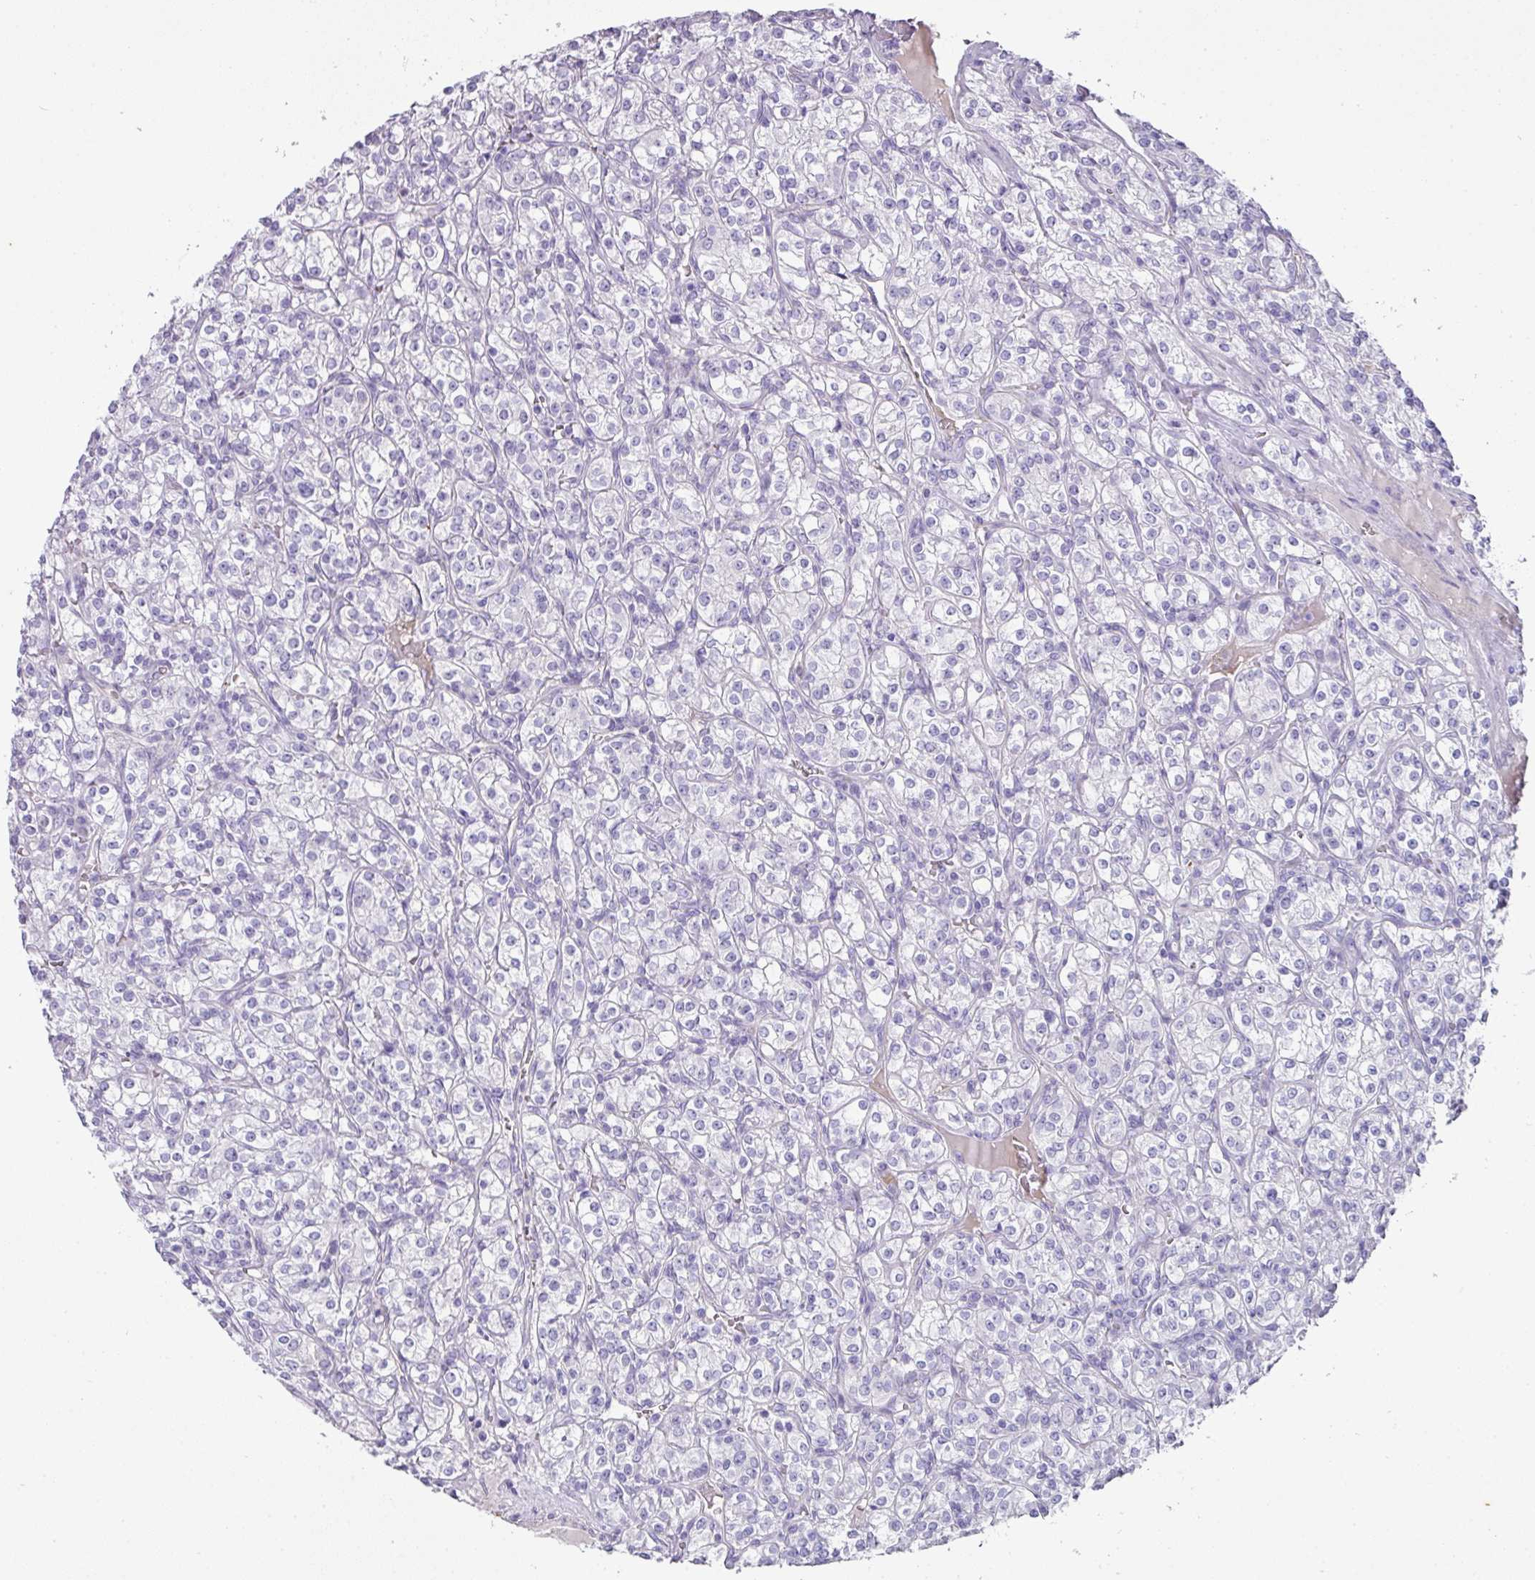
{"staining": {"intensity": "negative", "quantity": "none", "location": "none"}, "tissue": "renal cancer", "cell_type": "Tumor cells", "image_type": "cancer", "snomed": [{"axis": "morphology", "description": "Adenocarcinoma, NOS"}, {"axis": "topography", "description": "Kidney"}], "caption": "Immunohistochemistry image of neoplastic tissue: human renal adenocarcinoma stained with DAB shows no significant protein staining in tumor cells.", "gene": "OR52N1", "patient": {"sex": "male", "age": 77}}